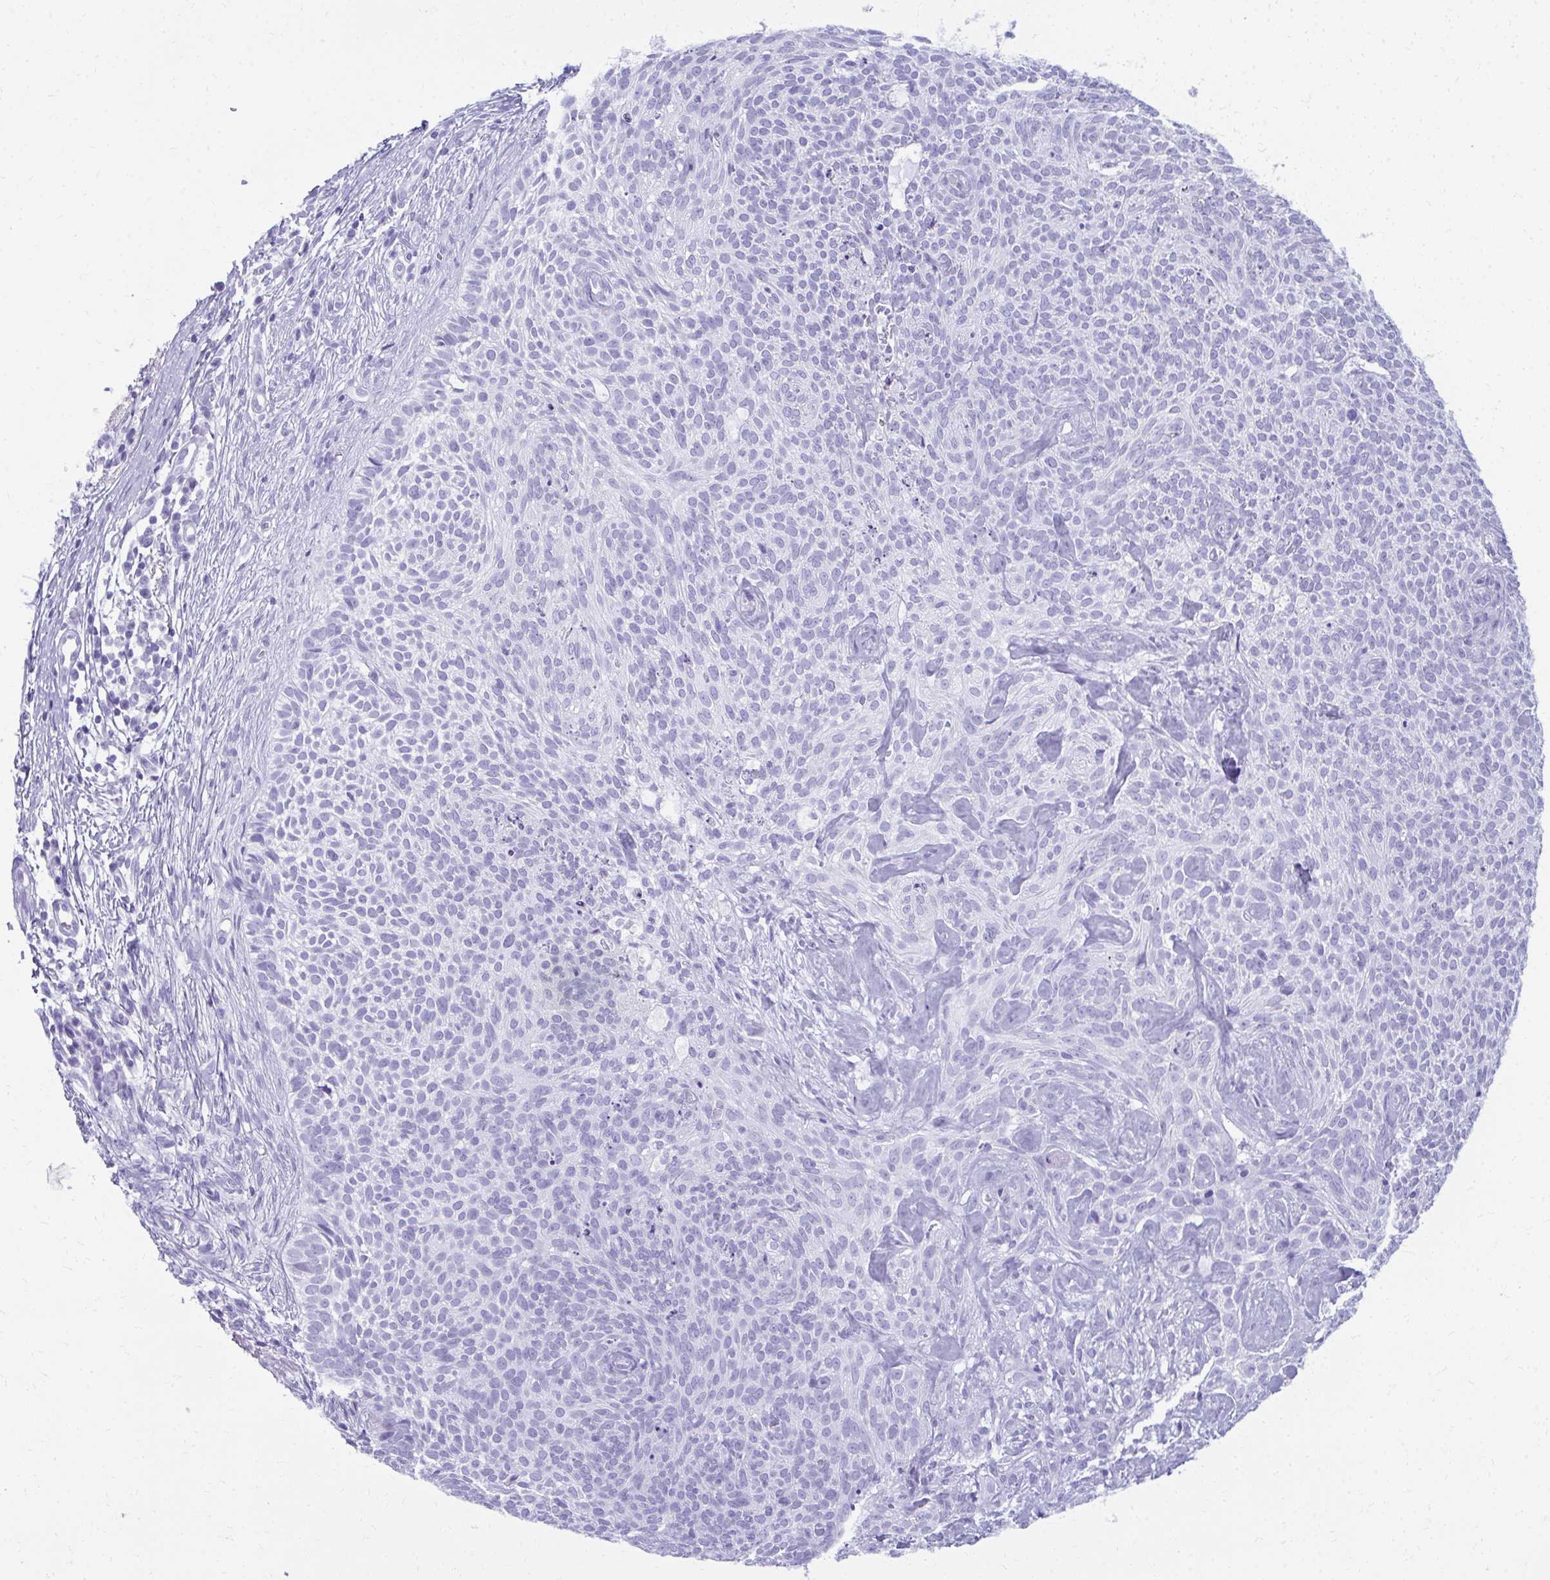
{"staining": {"intensity": "negative", "quantity": "none", "location": "none"}, "tissue": "skin cancer", "cell_type": "Tumor cells", "image_type": "cancer", "snomed": [{"axis": "morphology", "description": "Basal cell carcinoma"}, {"axis": "topography", "description": "Skin"}, {"axis": "topography", "description": "Skin of face"}], "caption": "Immunohistochemistry (IHC) micrograph of human skin cancer (basal cell carcinoma) stained for a protein (brown), which exhibits no positivity in tumor cells.", "gene": "MAF1", "patient": {"sex": "female", "age": 82}}